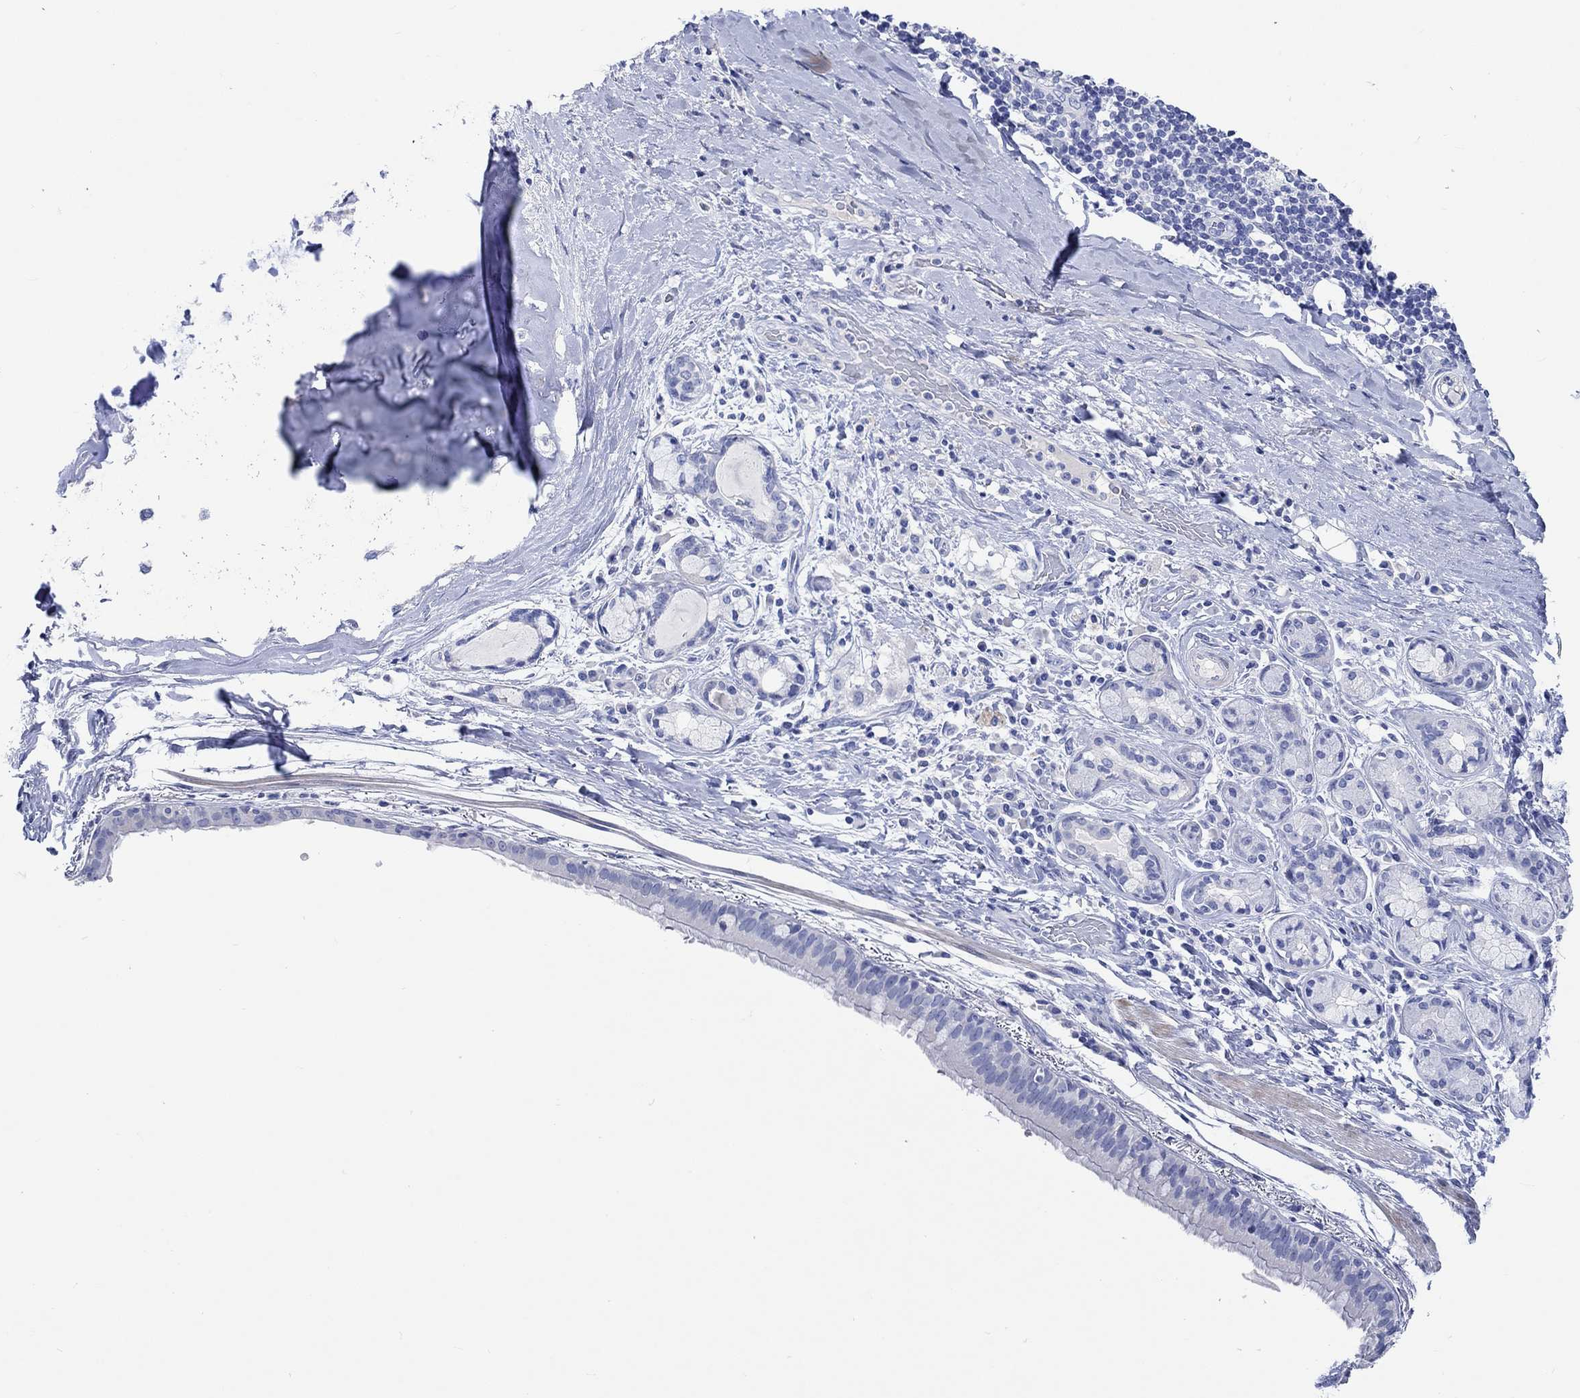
{"staining": {"intensity": "negative", "quantity": "none", "location": "none"}, "tissue": "bronchus", "cell_type": "Respiratory epithelial cells", "image_type": "normal", "snomed": [{"axis": "morphology", "description": "Normal tissue, NOS"}, {"axis": "morphology", "description": "Squamous cell carcinoma, NOS"}, {"axis": "topography", "description": "Bronchus"}, {"axis": "topography", "description": "Lung"}], "caption": "A histopathology image of human bronchus is negative for staining in respiratory epithelial cells. (Brightfield microscopy of DAB (3,3'-diaminobenzidine) immunohistochemistry at high magnification).", "gene": "SHISA4", "patient": {"sex": "male", "age": 69}}